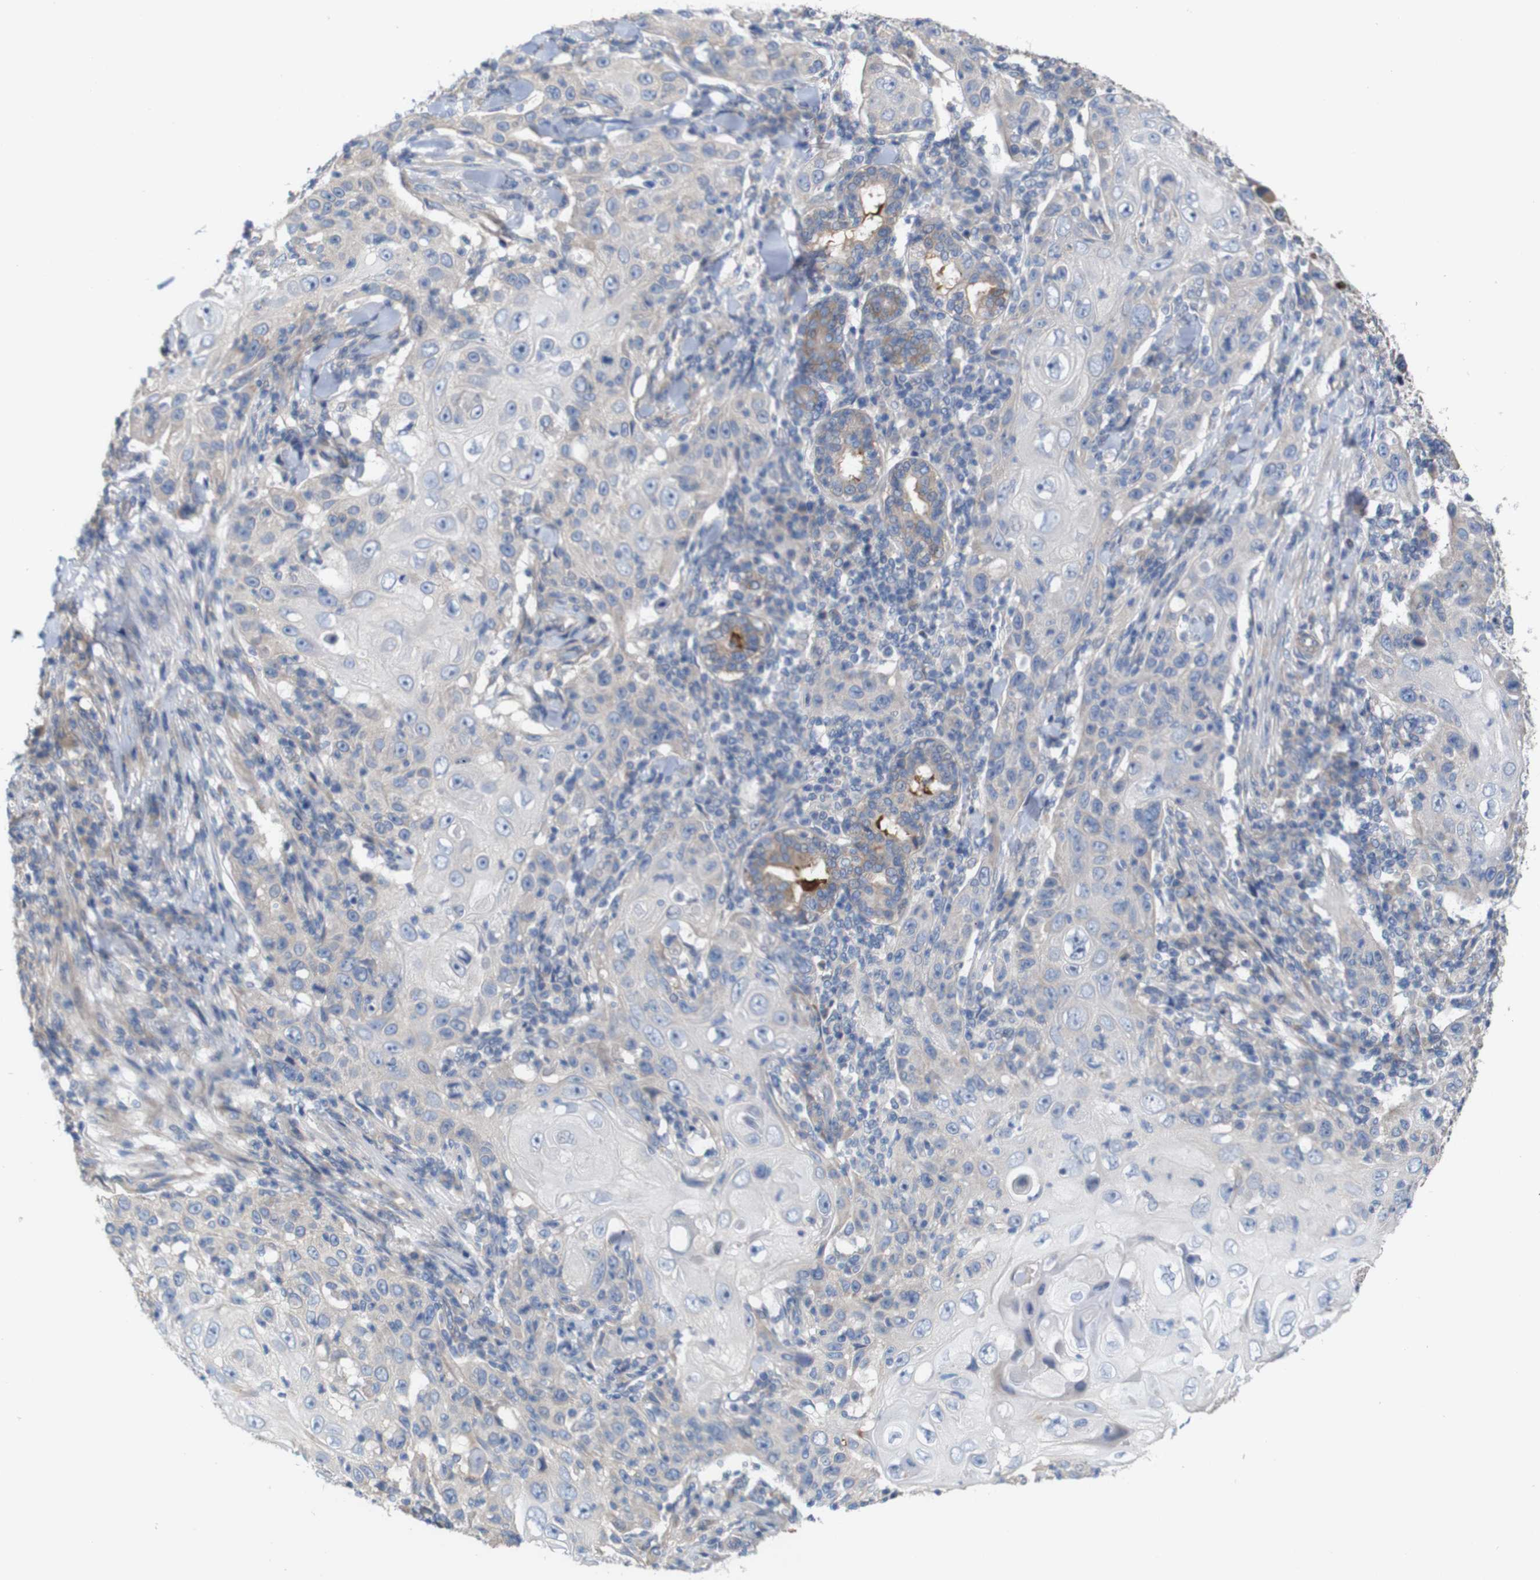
{"staining": {"intensity": "negative", "quantity": "none", "location": "none"}, "tissue": "skin cancer", "cell_type": "Tumor cells", "image_type": "cancer", "snomed": [{"axis": "morphology", "description": "Squamous cell carcinoma, NOS"}, {"axis": "topography", "description": "Skin"}], "caption": "Immunohistochemistry image of human skin cancer stained for a protein (brown), which reveals no positivity in tumor cells.", "gene": "MYEOV", "patient": {"sex": "female", "age": 88}}